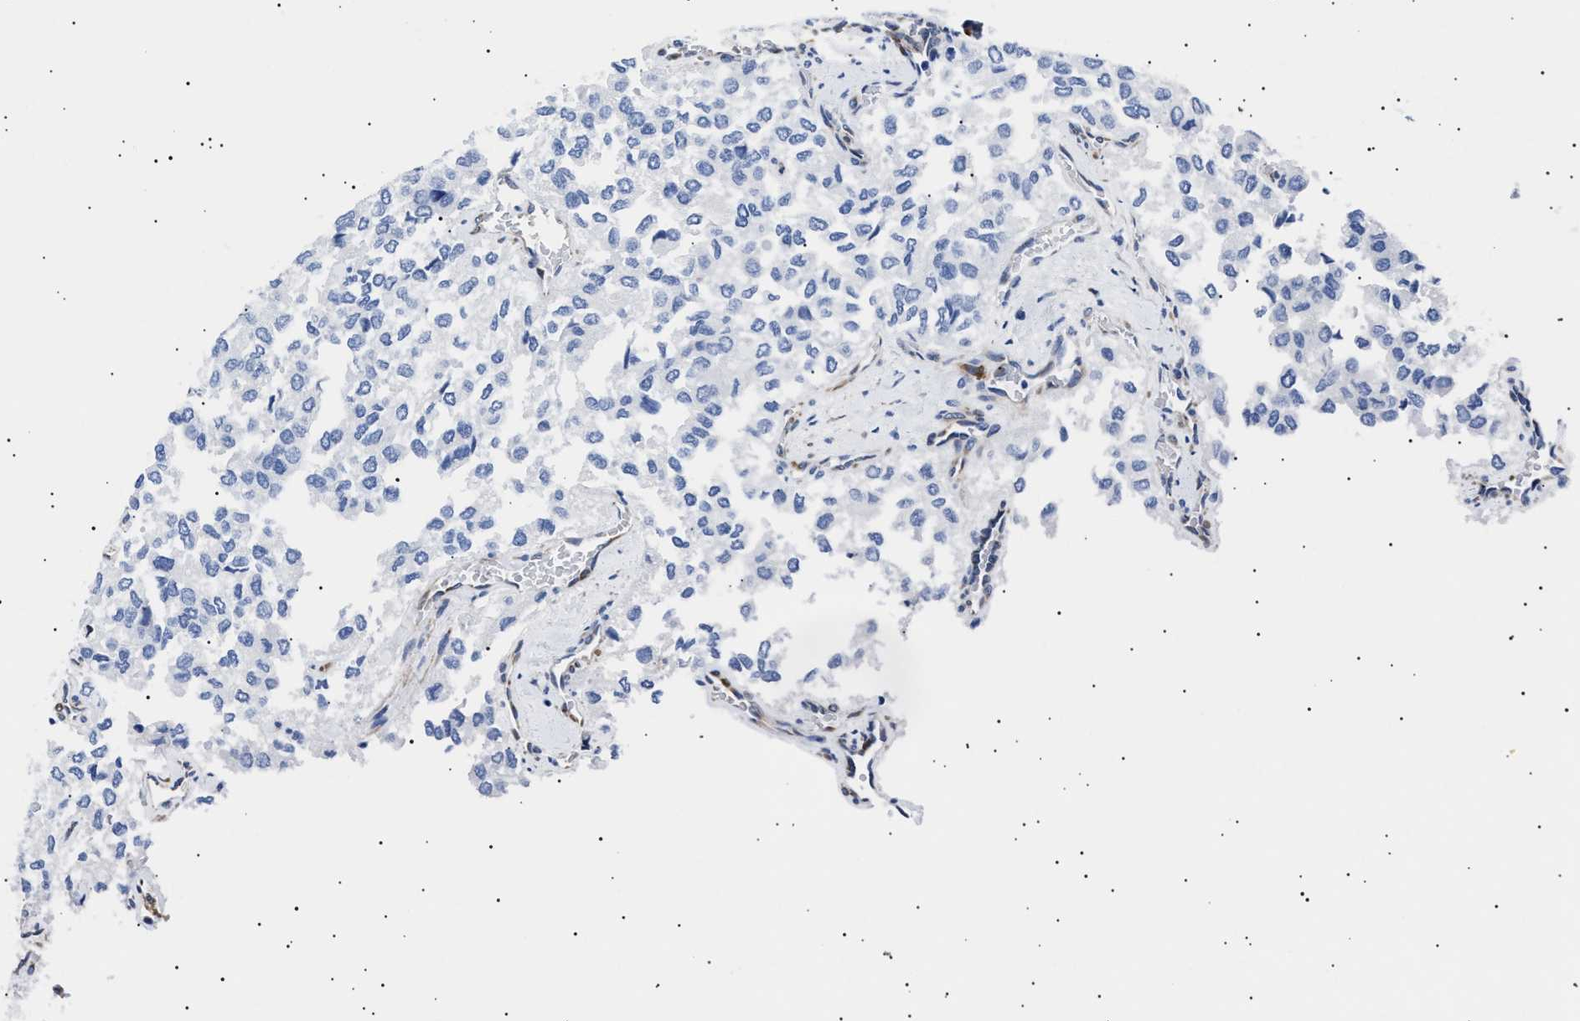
{"staining": {"intensity": "negative", "quantity": "none", "location": "none"}, "tissue": "thyroid cancer", "cell_type": "Tumor cells", "image_type": "cancer", "snomed": [{"axis": "morphology", "description": "Follicular adenoma carcinoma, NOS"}, {"axis": "topography", "description": "Thyroid gland"}], "caption": "Immunohistochemical staining of thyroid cancer exhibits no significant staining in tumor cells.", "gene": "HEMGN", "patient": {"sex": "male", "age": 75}}